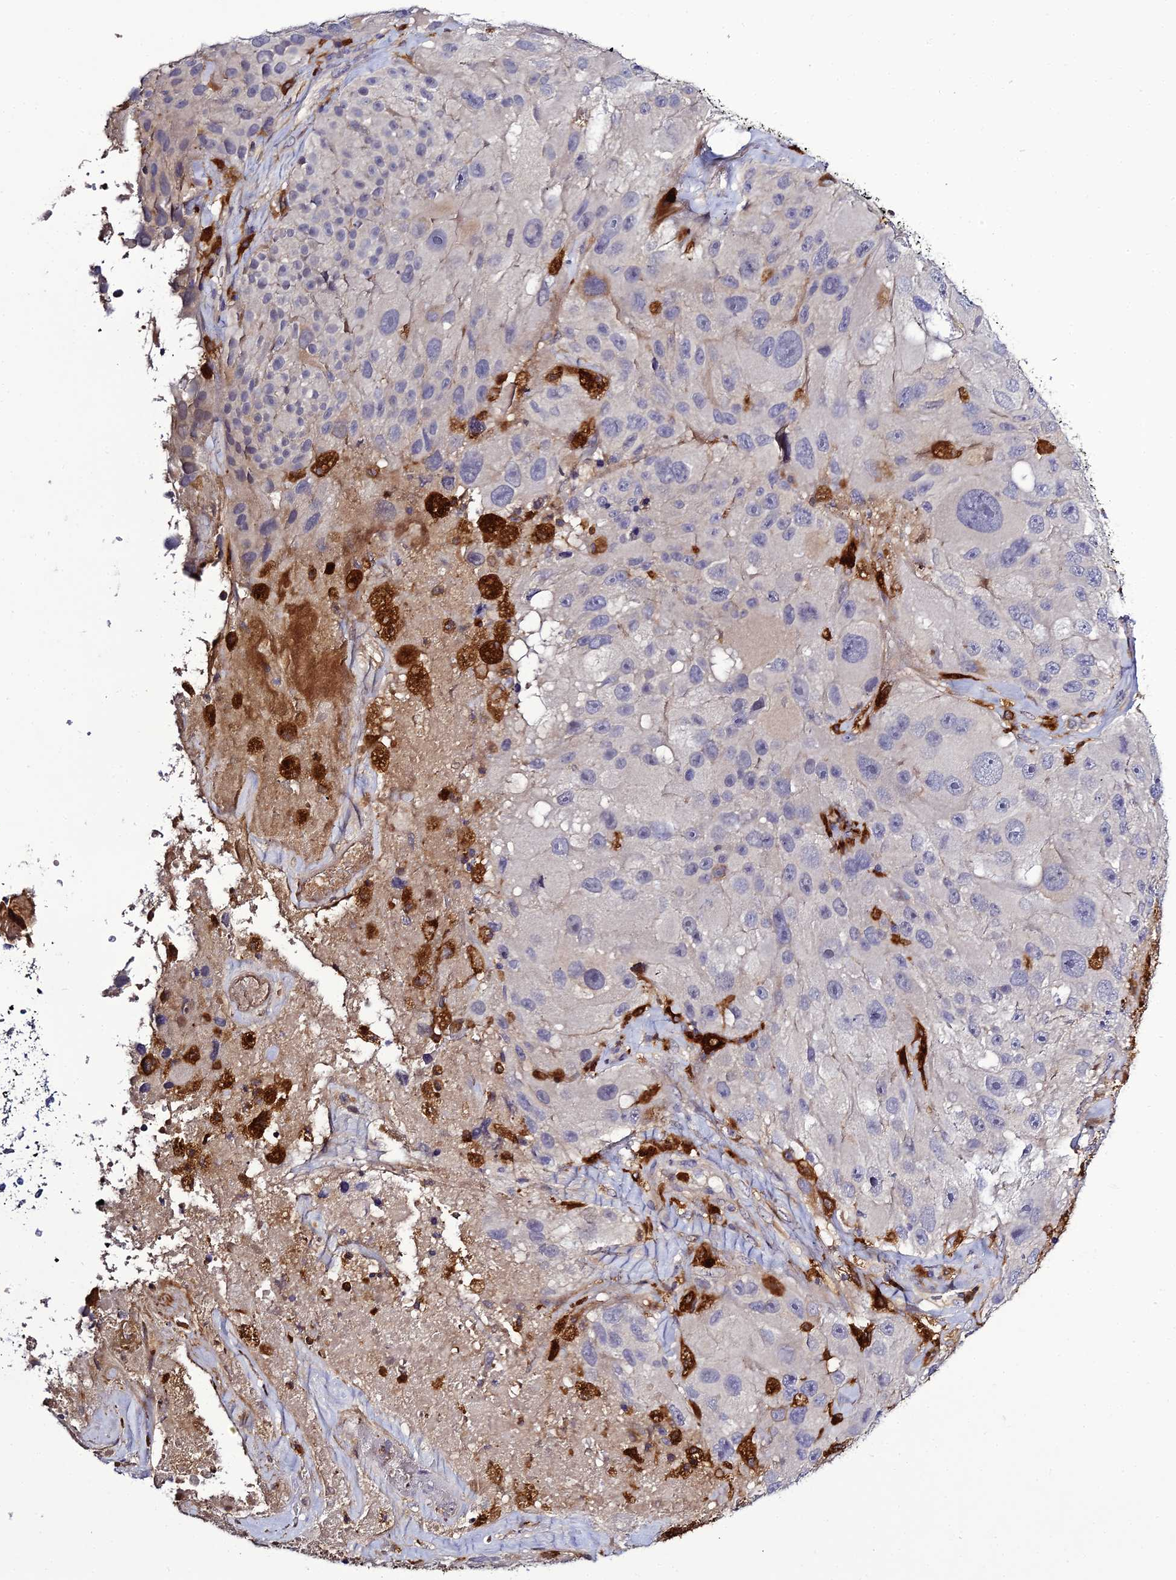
{"staining": {"intensity": "negative", "quantity": "none", "location": "none"}, "tissue": "melanoma", "cell_type": "Tumor cells", "image_type": "cancer", "snomed": [{"axis": "morphology", "description": "Malignant melanoma, Metastatic site"}, {"axis": "topography", "description": "Lymph node"}], "caption": "This is an immunohistochemistry (IHC) photomicrograph of human malignant melanoma (metastatic site). There is no expression in tumor cells.", "gene": "IL4I1", "patient": {"sex": "male", "age": 62}}